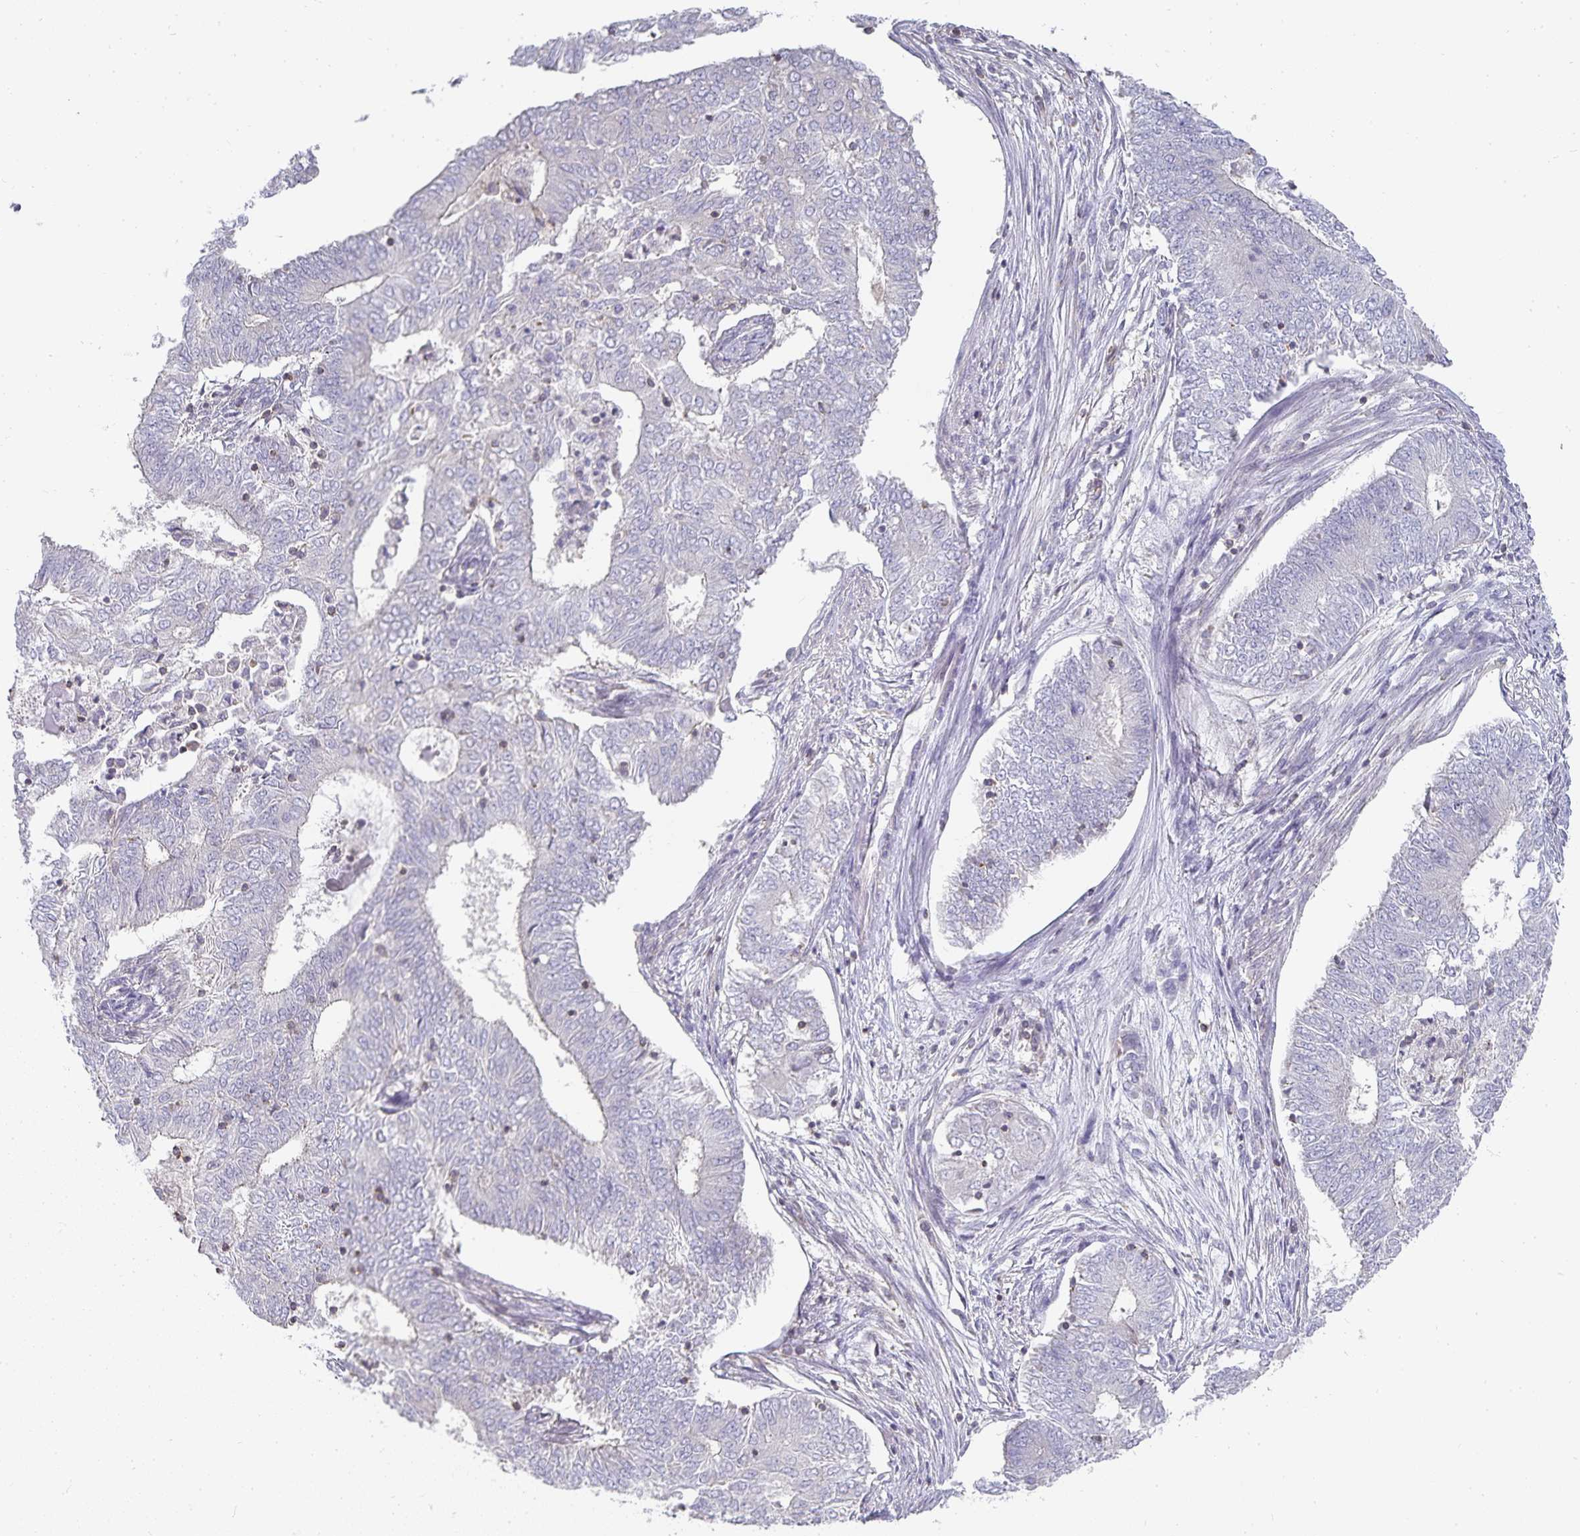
{"staining": {"intensity": "negative", "quantity": "none", "location": "none"}, "tissue": "endometrial cancer", "cell_type": "Tumor cells", "image_type": "cancer", "snomed": [{"axis": "morphology", "description": "Adenocarcinoma, NOS"}, {"axis": "topography", "description": "Endometrium"}], "caption": "Immunohistochemistry (IHC) of endometrial cancer shows no expression in tumor cells. (DAB immunohistochemistry (IHC), high magnification).", "gene": "GATA3", "patient": {"sex": "female", "age": 62}}